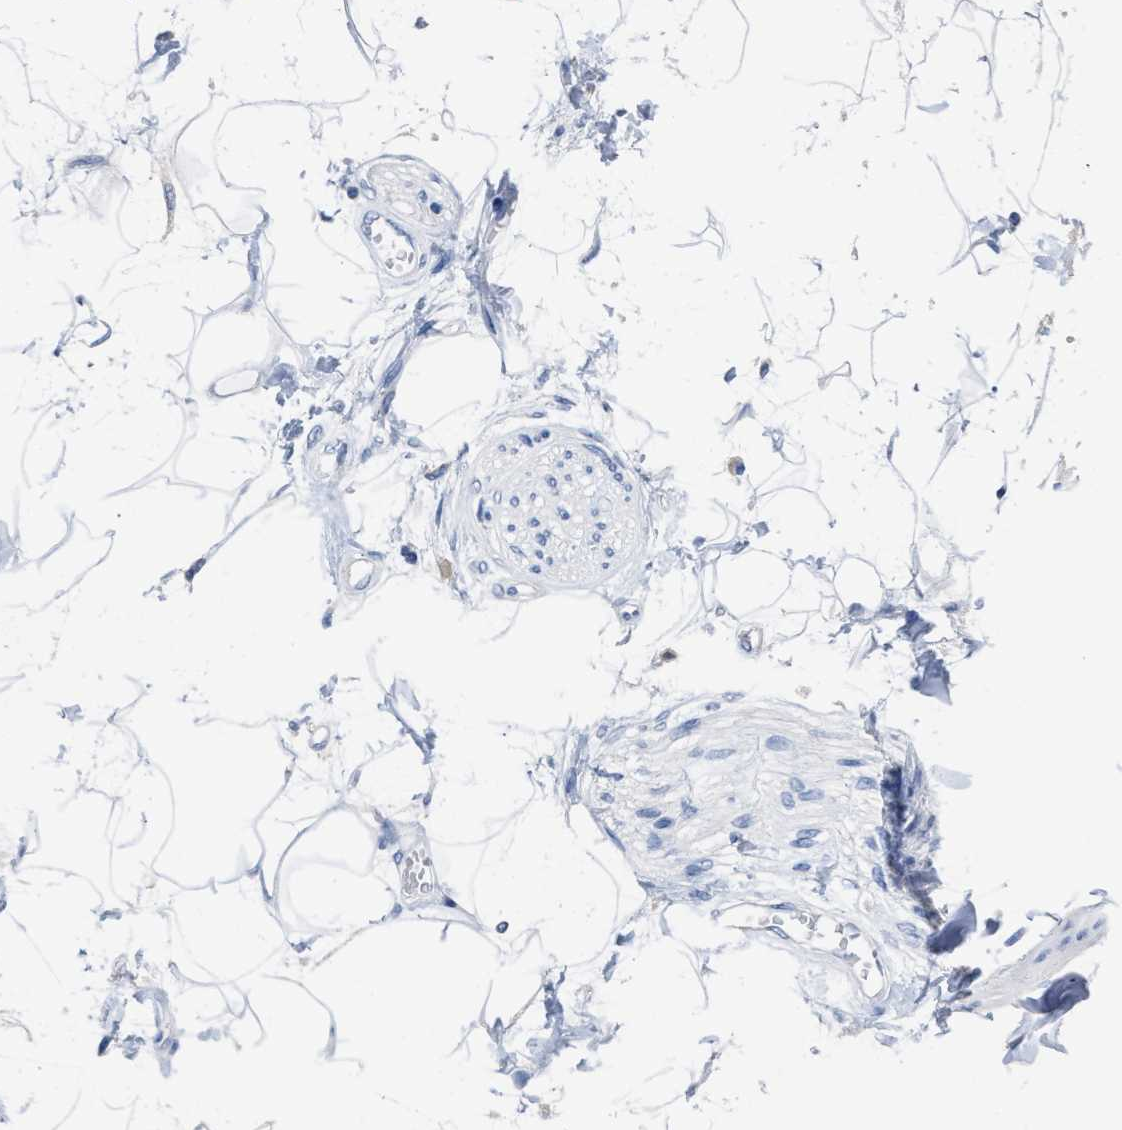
{"staining": {"intensity": "negative", "quantity": "none", "location": "none"}, "tissue": "adipose tissue", "cell_type": "Adipocytes", "image_type": "normal", "snomed": [{"axis": "morphology", "description": "Normal tissue, NOS"}, {"axis": "morphology", "description": "Adenocarcinoma, NOS"}, {"axis": "topography", "description": "Duodenum"}, {"axis": "topography", "description": "Peripheral nerve tissue"}], "caption": "Image shows no significant protein staining in adipocytes of benign adipose tissue.", "gene": "CEACAM5", "patient": {"sex": "female", "age": 60}}